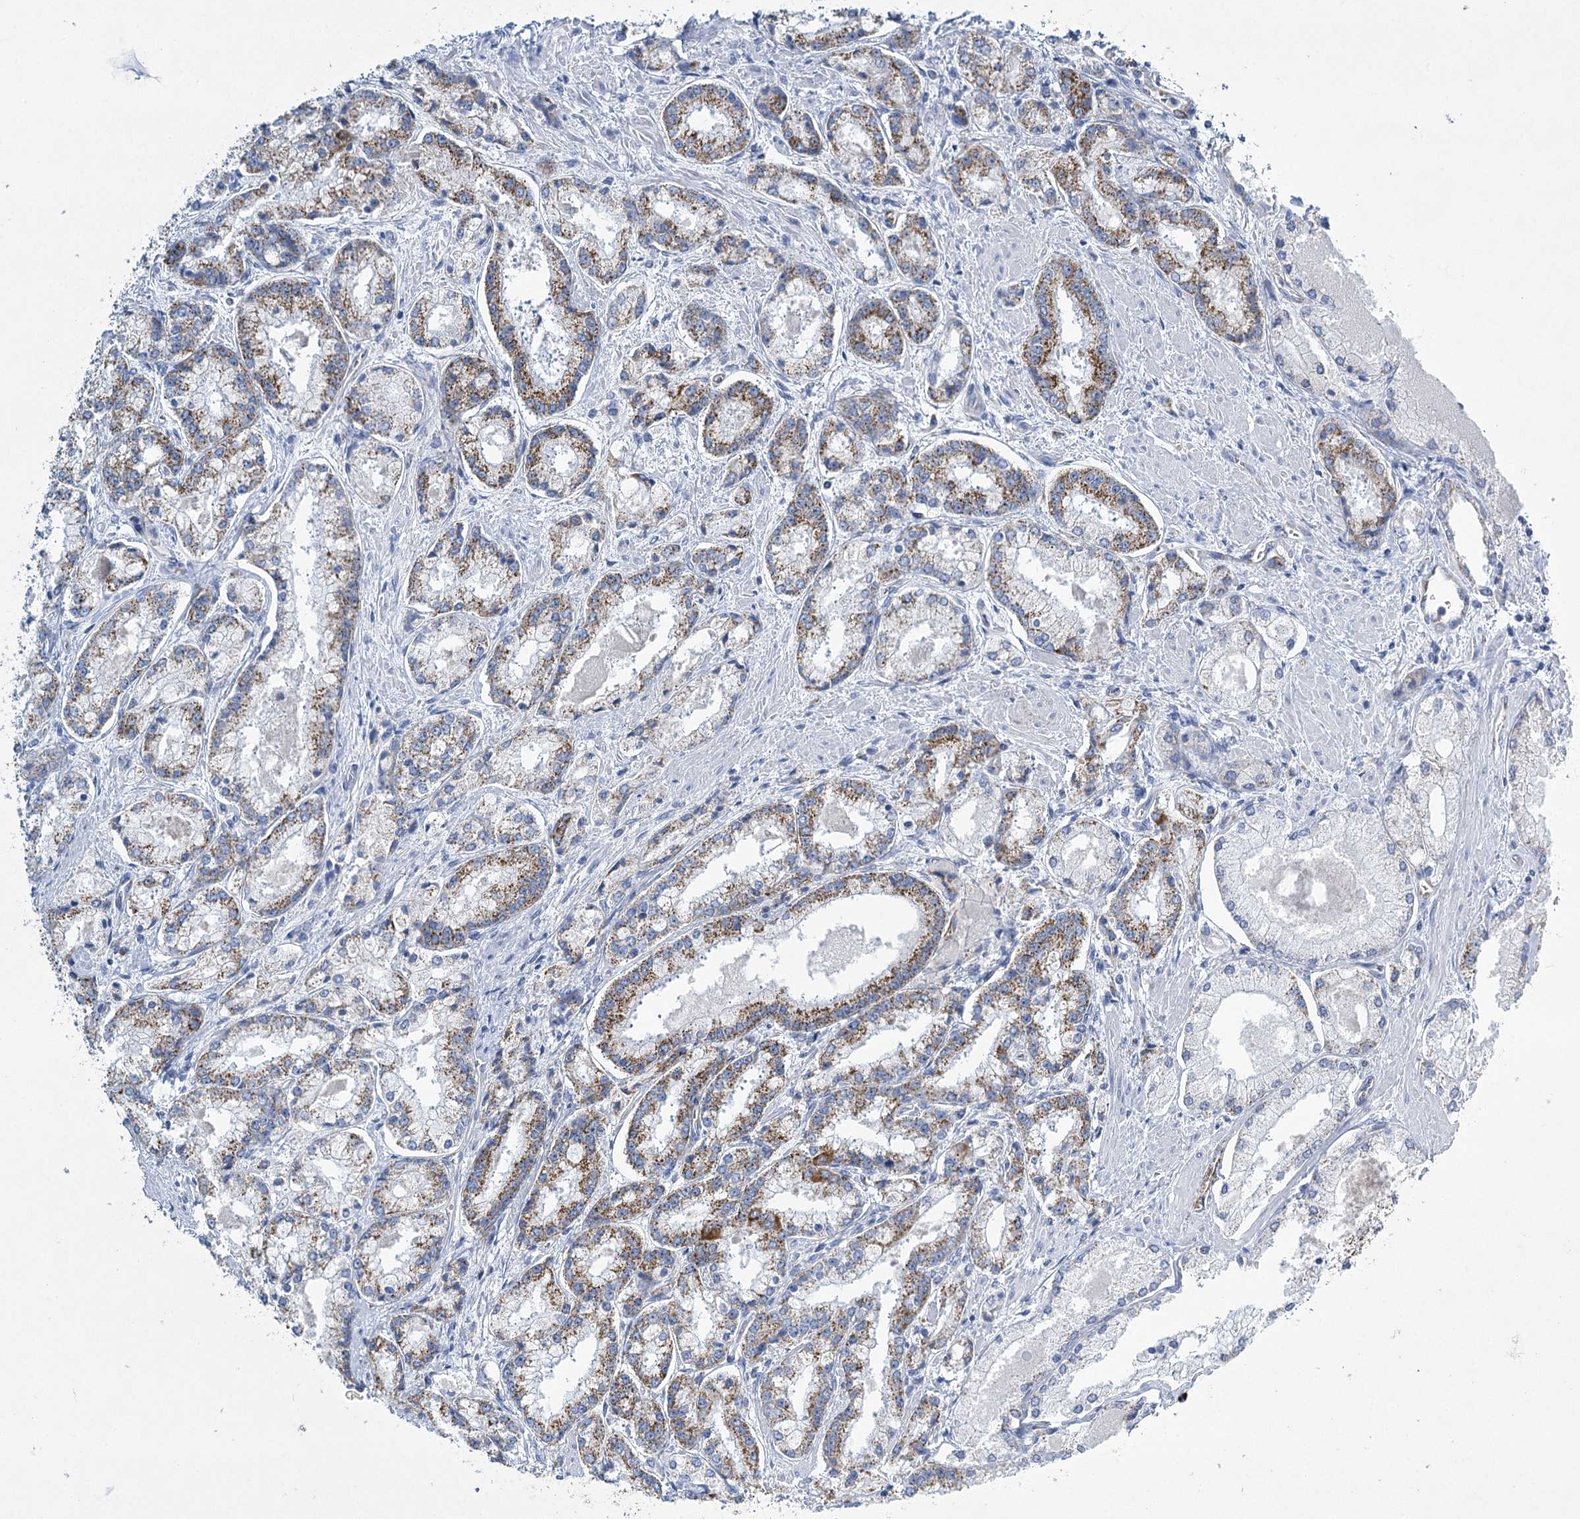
{"staining": {"intensity": "moderate", "quantity": "25%-75%", "location": "cytoplasmic/membranous"}, "tissue": "prostate cancer", "cell_type": "Tumor cells", "image_type": "cancer", "snomed": [{"axis": "morphology", "description": "Adenocarcinoma, Low grade"}, {"axis": "topography", "description": "Prostate"}], "caption": "An immunohistochemistry photomicrograph of neoplastic tissue is shown. Protein staining in brown shows moderate cytoplasmic/membranous positivity in prostate cancer (low-grade adenocarcinoma) within tumor cells. (DAB IHC, brown staining for protein, blue staining for nuclei).", "gene": "DHTKD1", "patient": {"sex": "male", "age": 74}}